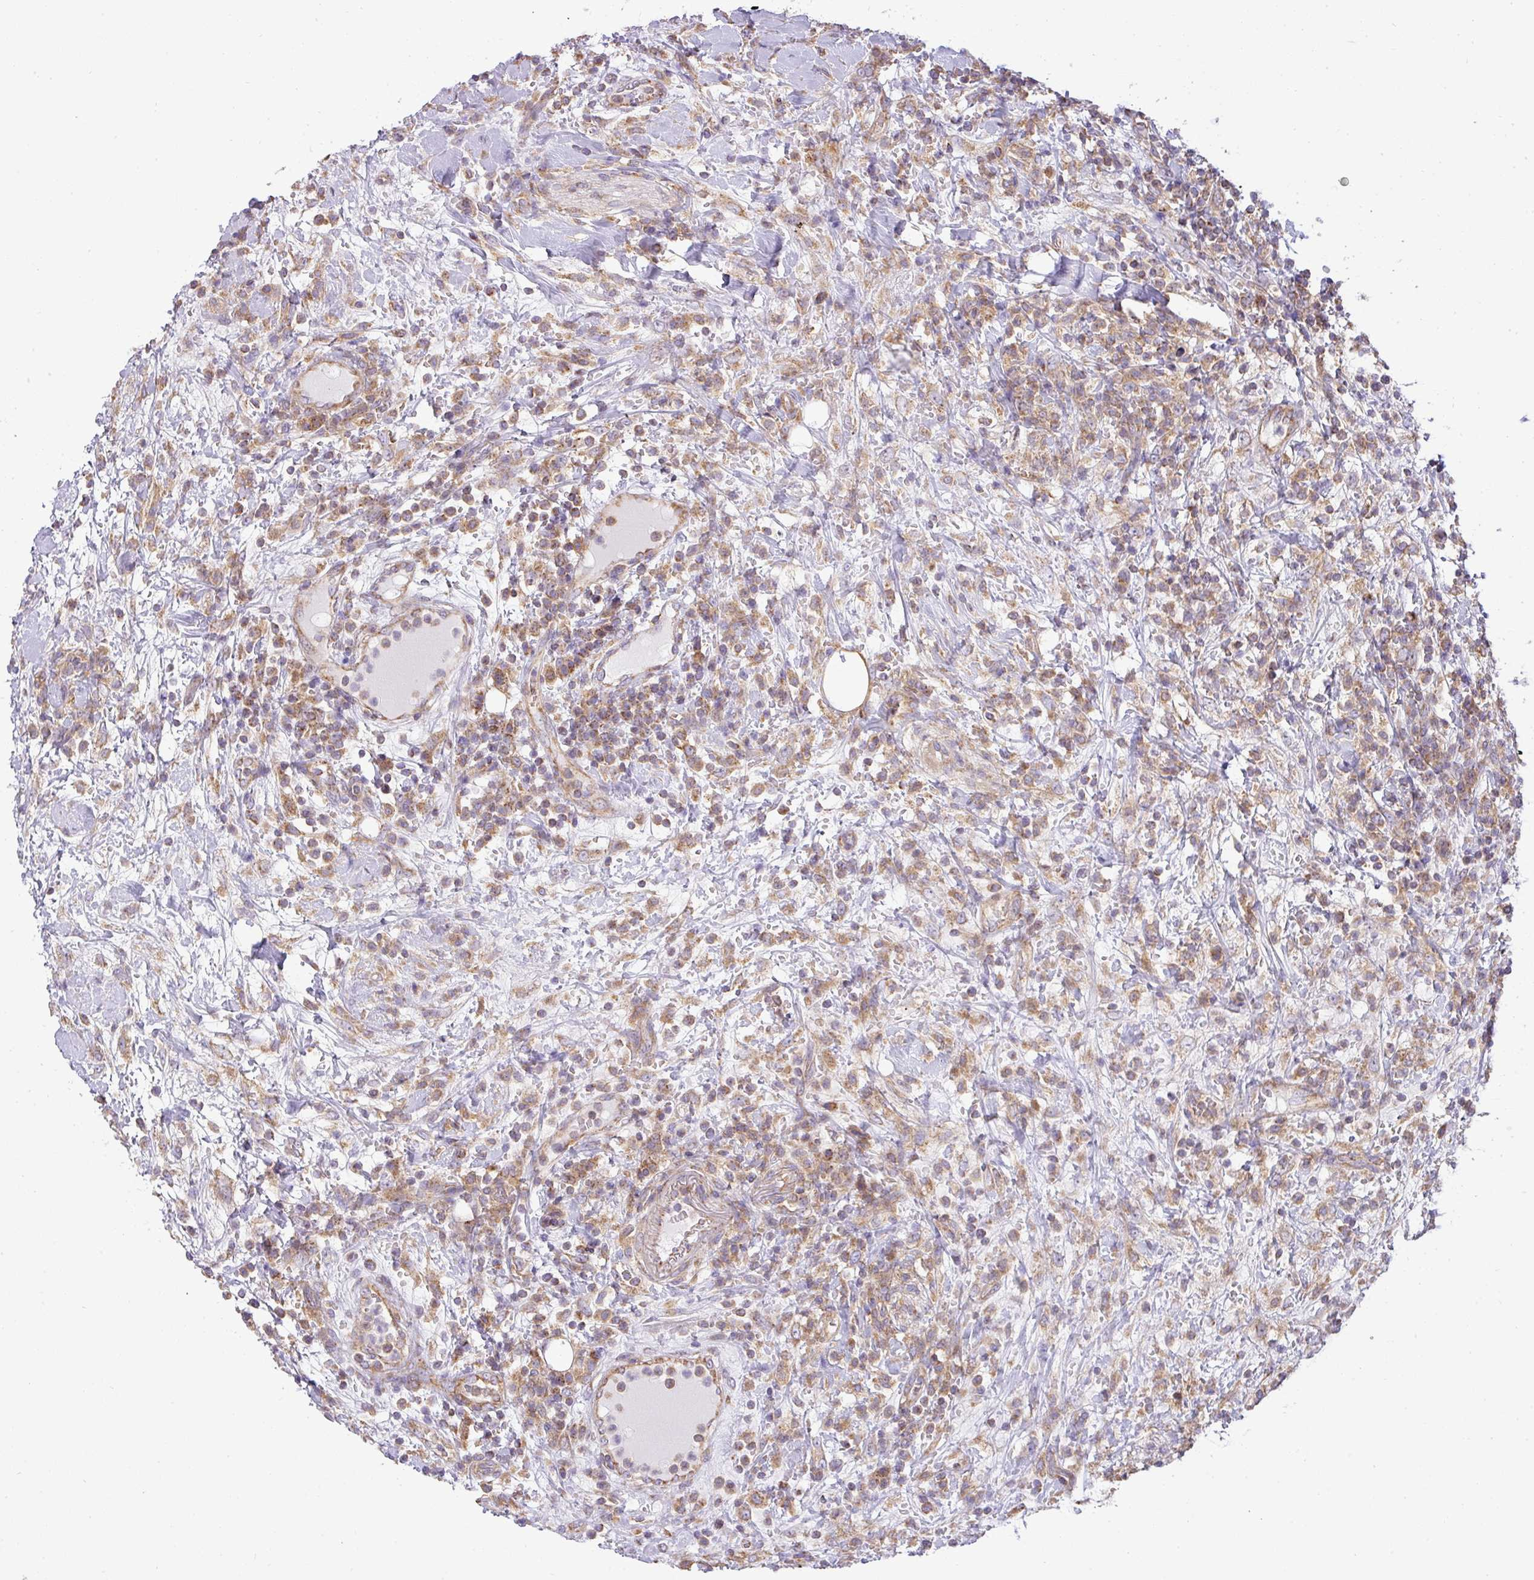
{"staining": {"intensity": "moderate", "quantity": ">75%", "location": "cytoplasmic/membranous"}, "tissue": "lymphoma", "cell_type": "Tumor cells", "image_type": "cancer", "snomed": [{"axis": "morphology", "description": "Malignant lymphoma, non-Hodgkin's type, High grade"}, {"axis": "topography", "description": "Colon"}], "caption": "This is an image of IHC staining of malignant lymphoma, non-Hodgkin's type (high-grade), which shows moderate positivity in the cytoplasmic/membranous of tumor cells.", "gene": "ZNF211", "patient": {"sex": "female", "age": 53}}